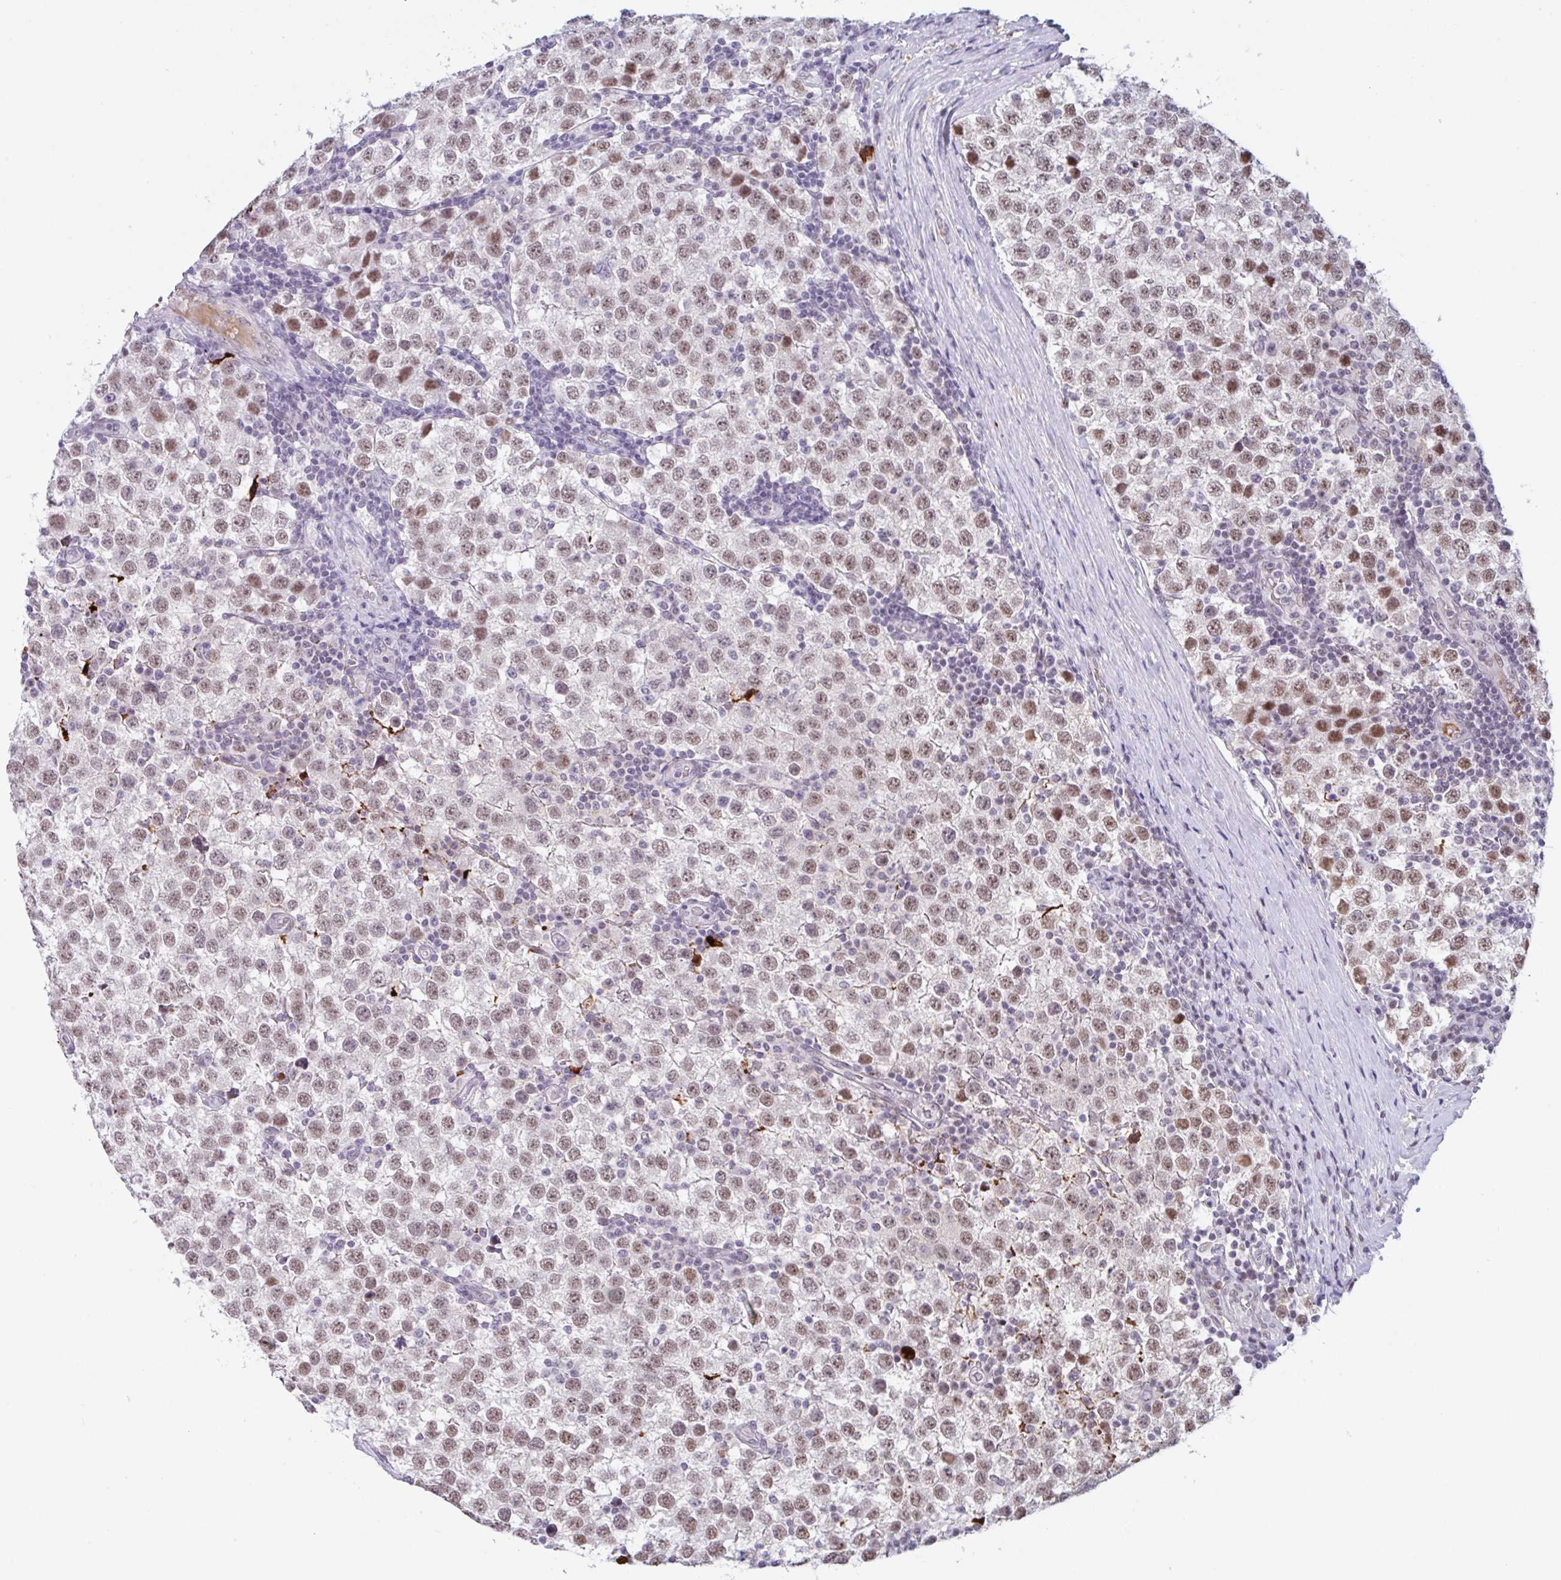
{"staining": {"intensity": "moderate", "quantity": ">75%", "location": "nuclear"}, "tissue": "testis cancer", "cell_type": "Tumor cells", "image_type": "cancer", "snomed": [{"axis": "morphology", "description": "Seminoma, NOS"}, {"axis": "topography", "description": "Testis"}], "caption": "DAB (3,3'-diaminobenzidine) immunohistochemical staining of testis cancer exhibits moderate nuclear protein positivity in about >75% of tumor cells.", "gene": "PLG", "patient": {"sex": "male", "age": 34}}